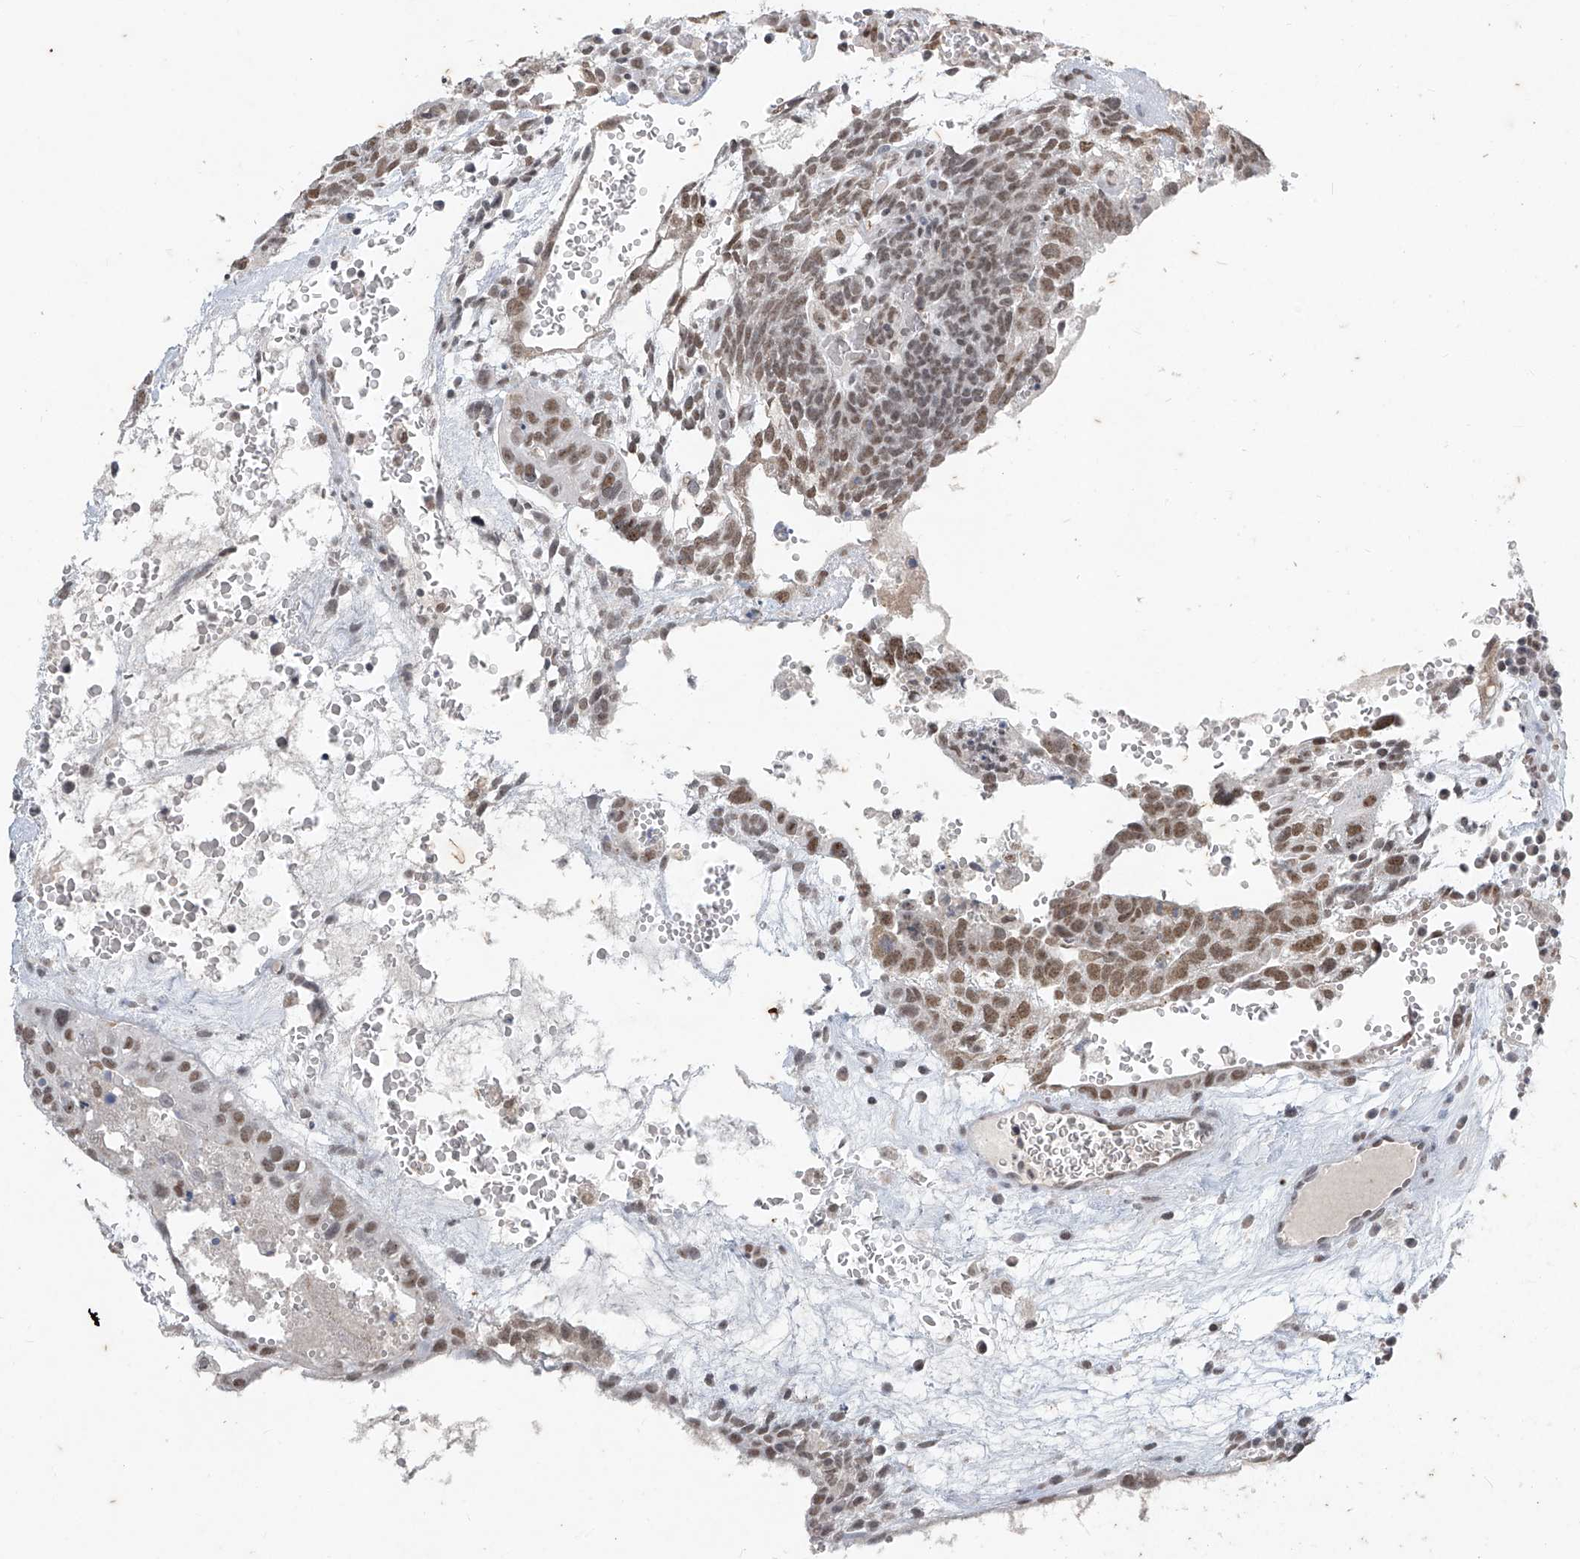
{"staining": {"intensity": "moderate", "quantity": ">75%", "location": "nuclear"}, "tissue": "testis cancer", "cell_type": "Tumor cells", "image_type": "cancer", "snomed": [{"axis": "morphology", "description": "Seminoma, NOS"}, {"axis": "morphology", "description": "Carcinoma, Embryonal, NOS"}, {"axis": "topography", "description": "Testis"}], "caption": "Immunohistochemistry (IHC) (DAB) staining of human testis seminoma reveals moderate nuclear protein positivity in about >75% of tumor cells.", "gene": "TFEC", "patient": {"sex": "male", "age": 52}}